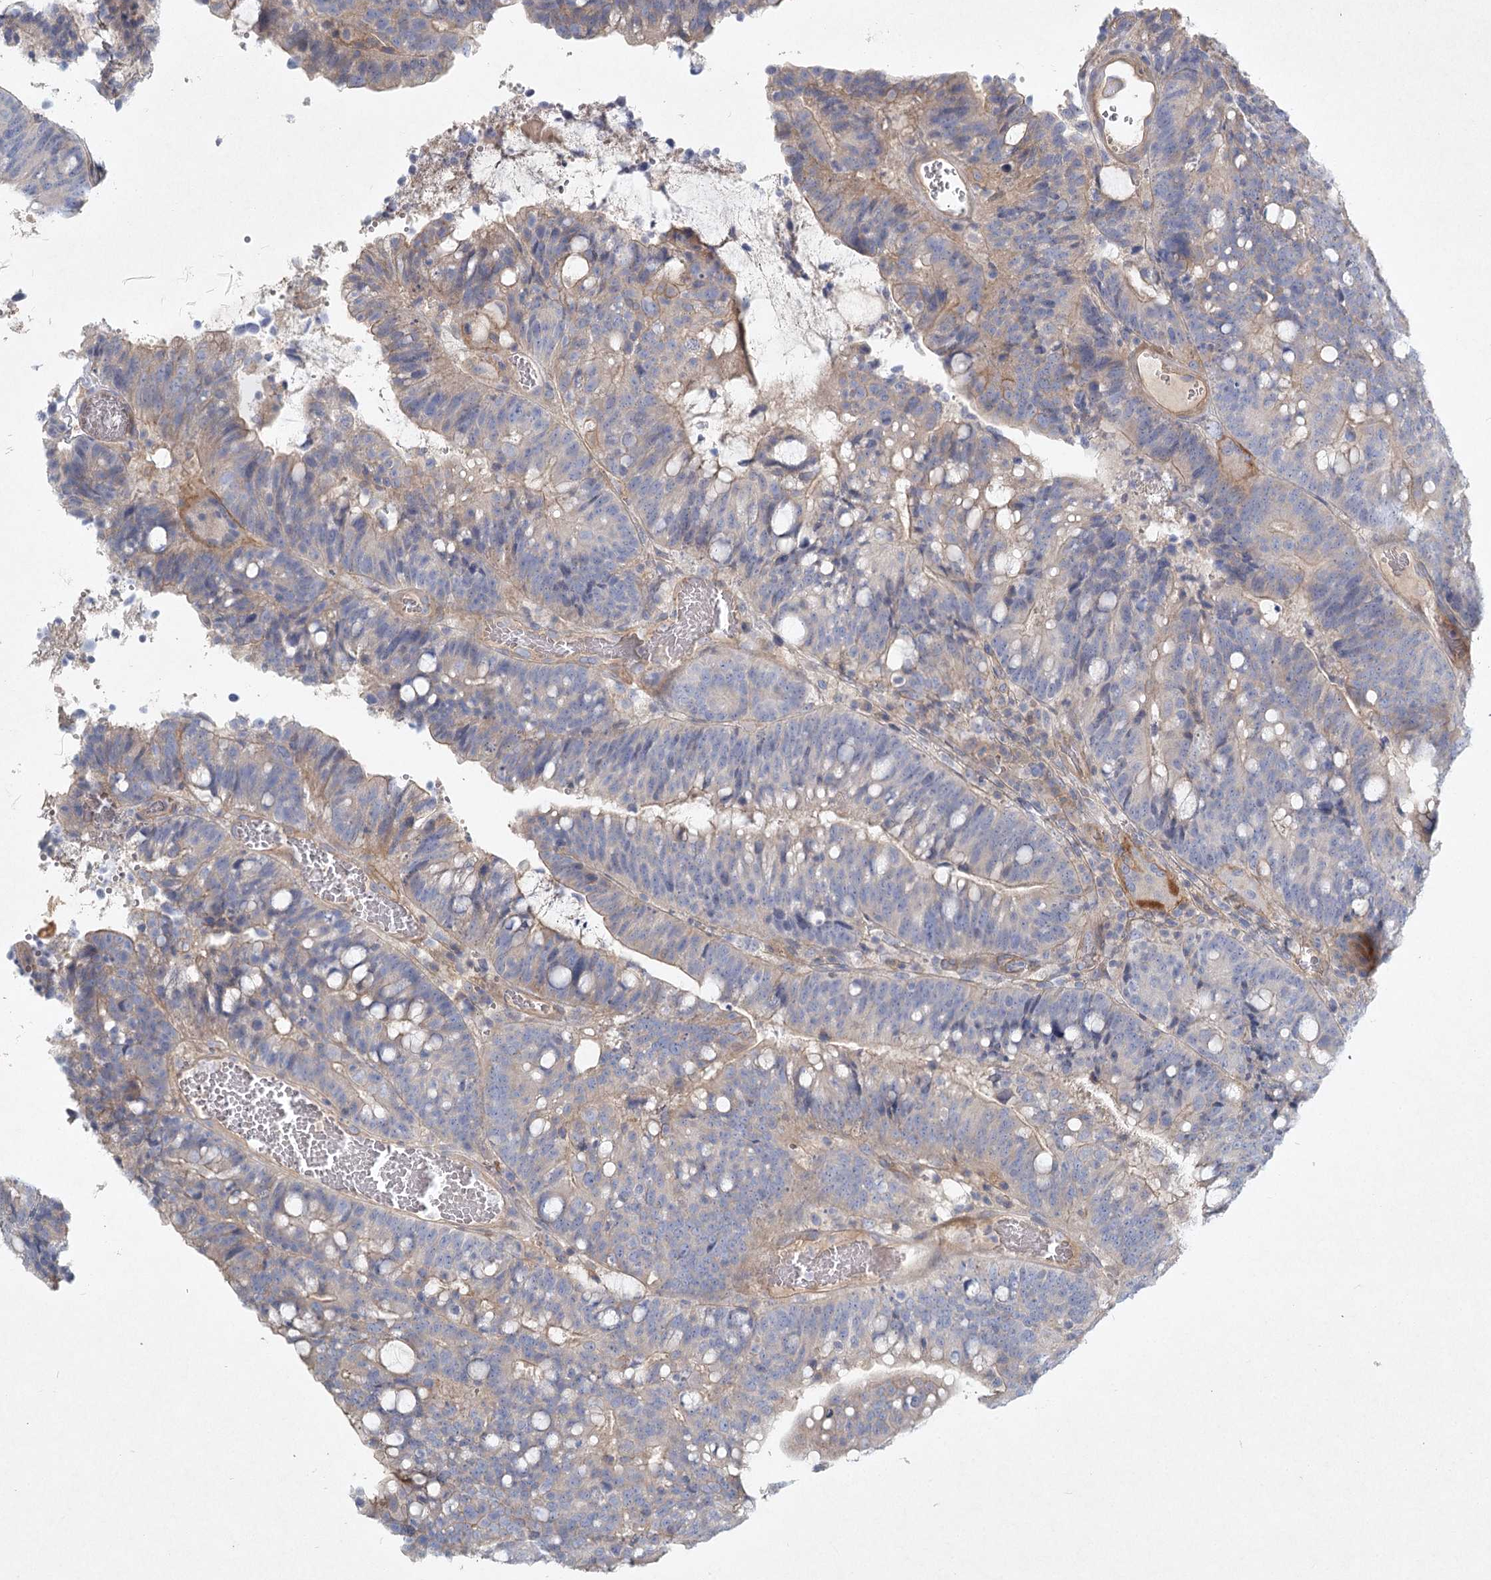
{"staining": {"intensity": "weak", "quantity": "<25%", "location": "cytoplasmic/membranous"}, "tissue": "colorectal cancer", "cell_type": "Tumor cells", "image_type": "cancer", "snomed": [{"axis": "morphology", "description": "Adenocarcinoma, NOS"}, {"axis": "topography", "description": "Colon"}], "caption": "Adenocarcinoma (colorectal) was stained to show a protein in brown. There is no significant positivity in tumor cells.", "gene": "DNMBP", "patient": {"sex": "female", "age": 66}}